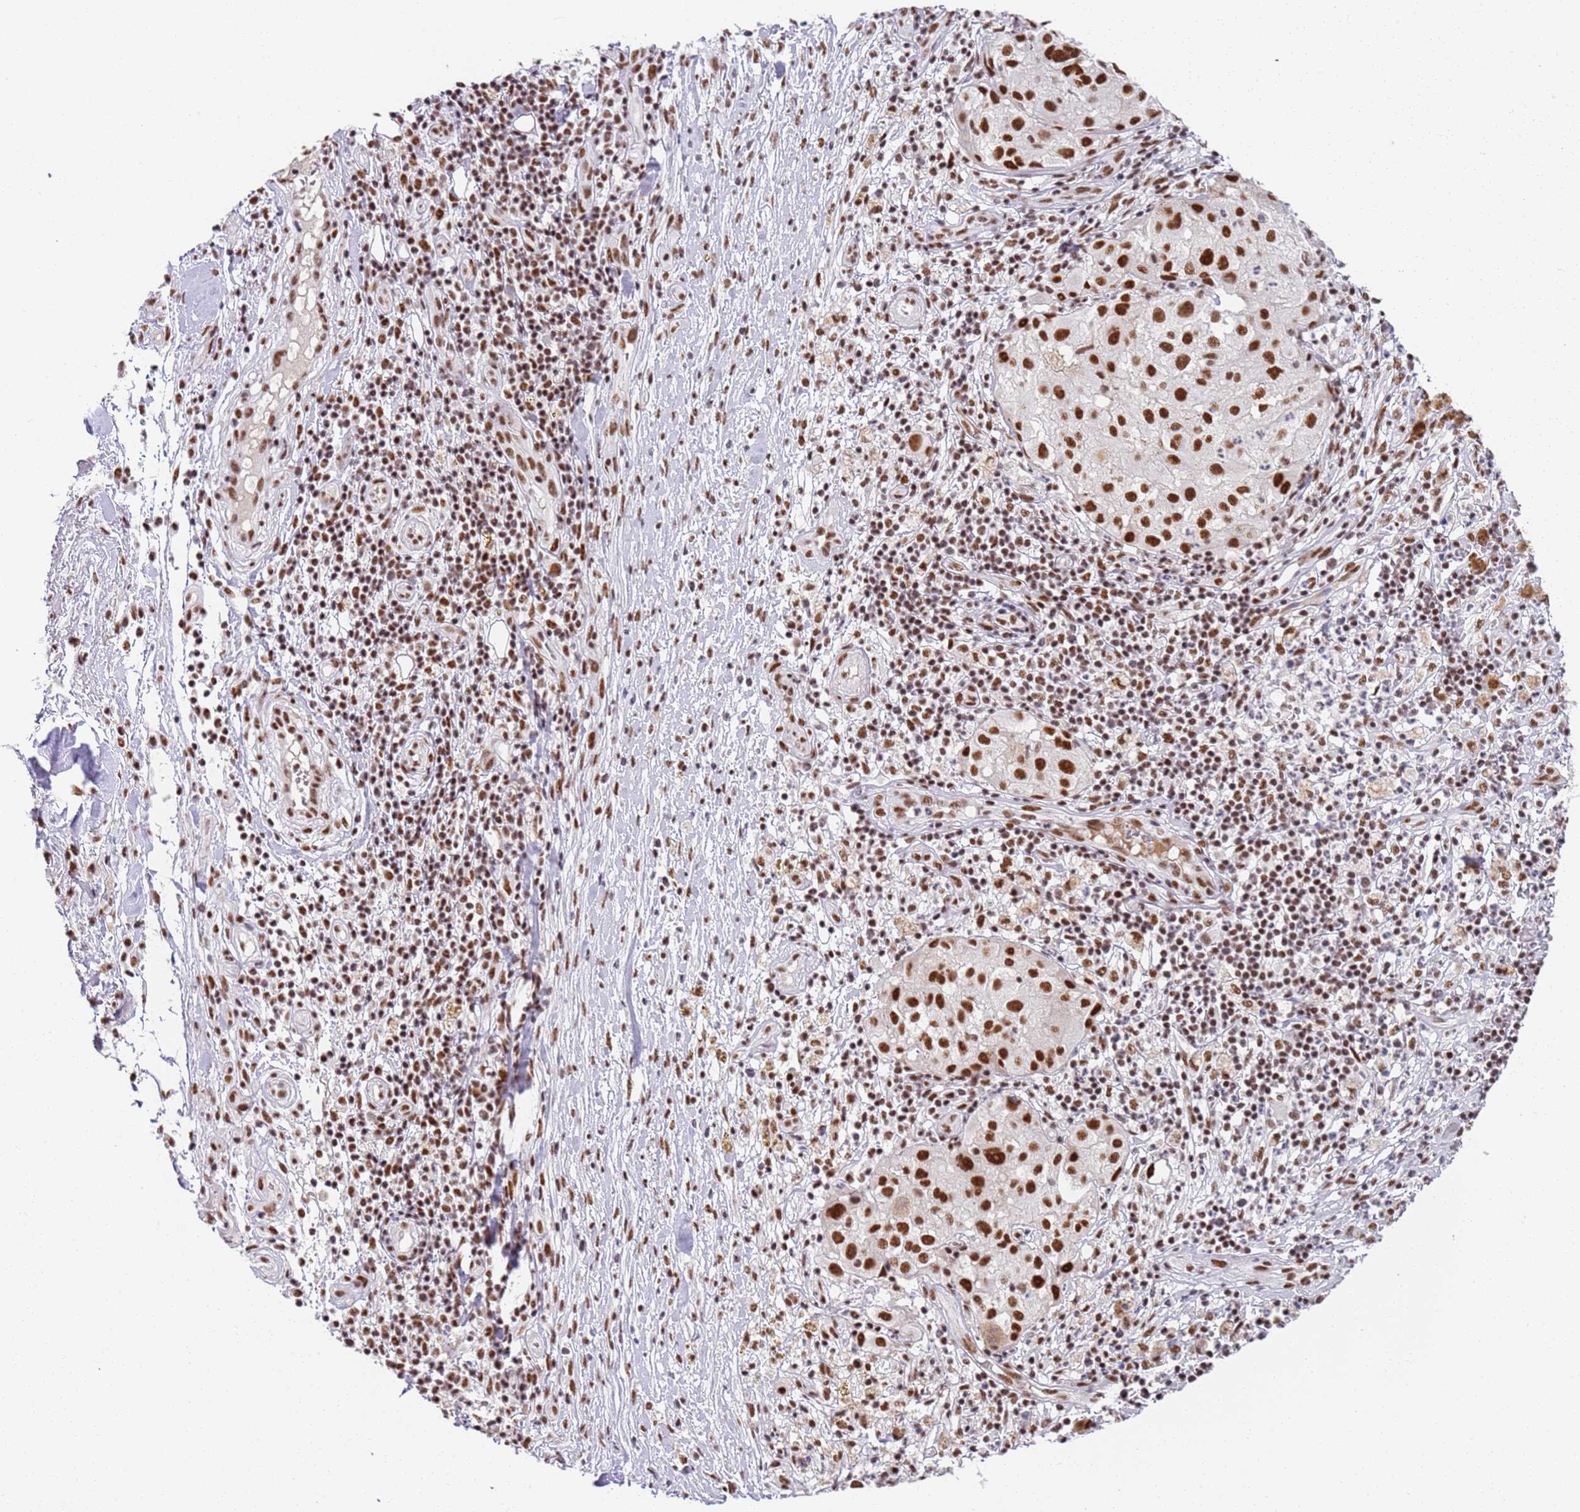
{"staining": {"intensity": "strong", "quantity": ">75%", "location": "nuclear"}, "tissue": "melanoma", "cell_type": "Tumor cells", "image_type": "cancer", "snomed": [{"axis": "morphology", "description": "Normal morphology"}, {"axis": "morphology", "description": "Malignant melanoma, NOS"}, {"axis": "topography", "description": "Skin"}], "caption": "About >75% of tumor cells in malignant melanoma demonstrate strong nuclear protein staining as visualized by brown immunohistochemical staining.", "gene": "AKAP8L", "patient": {"sex": "female", "age": 72}}